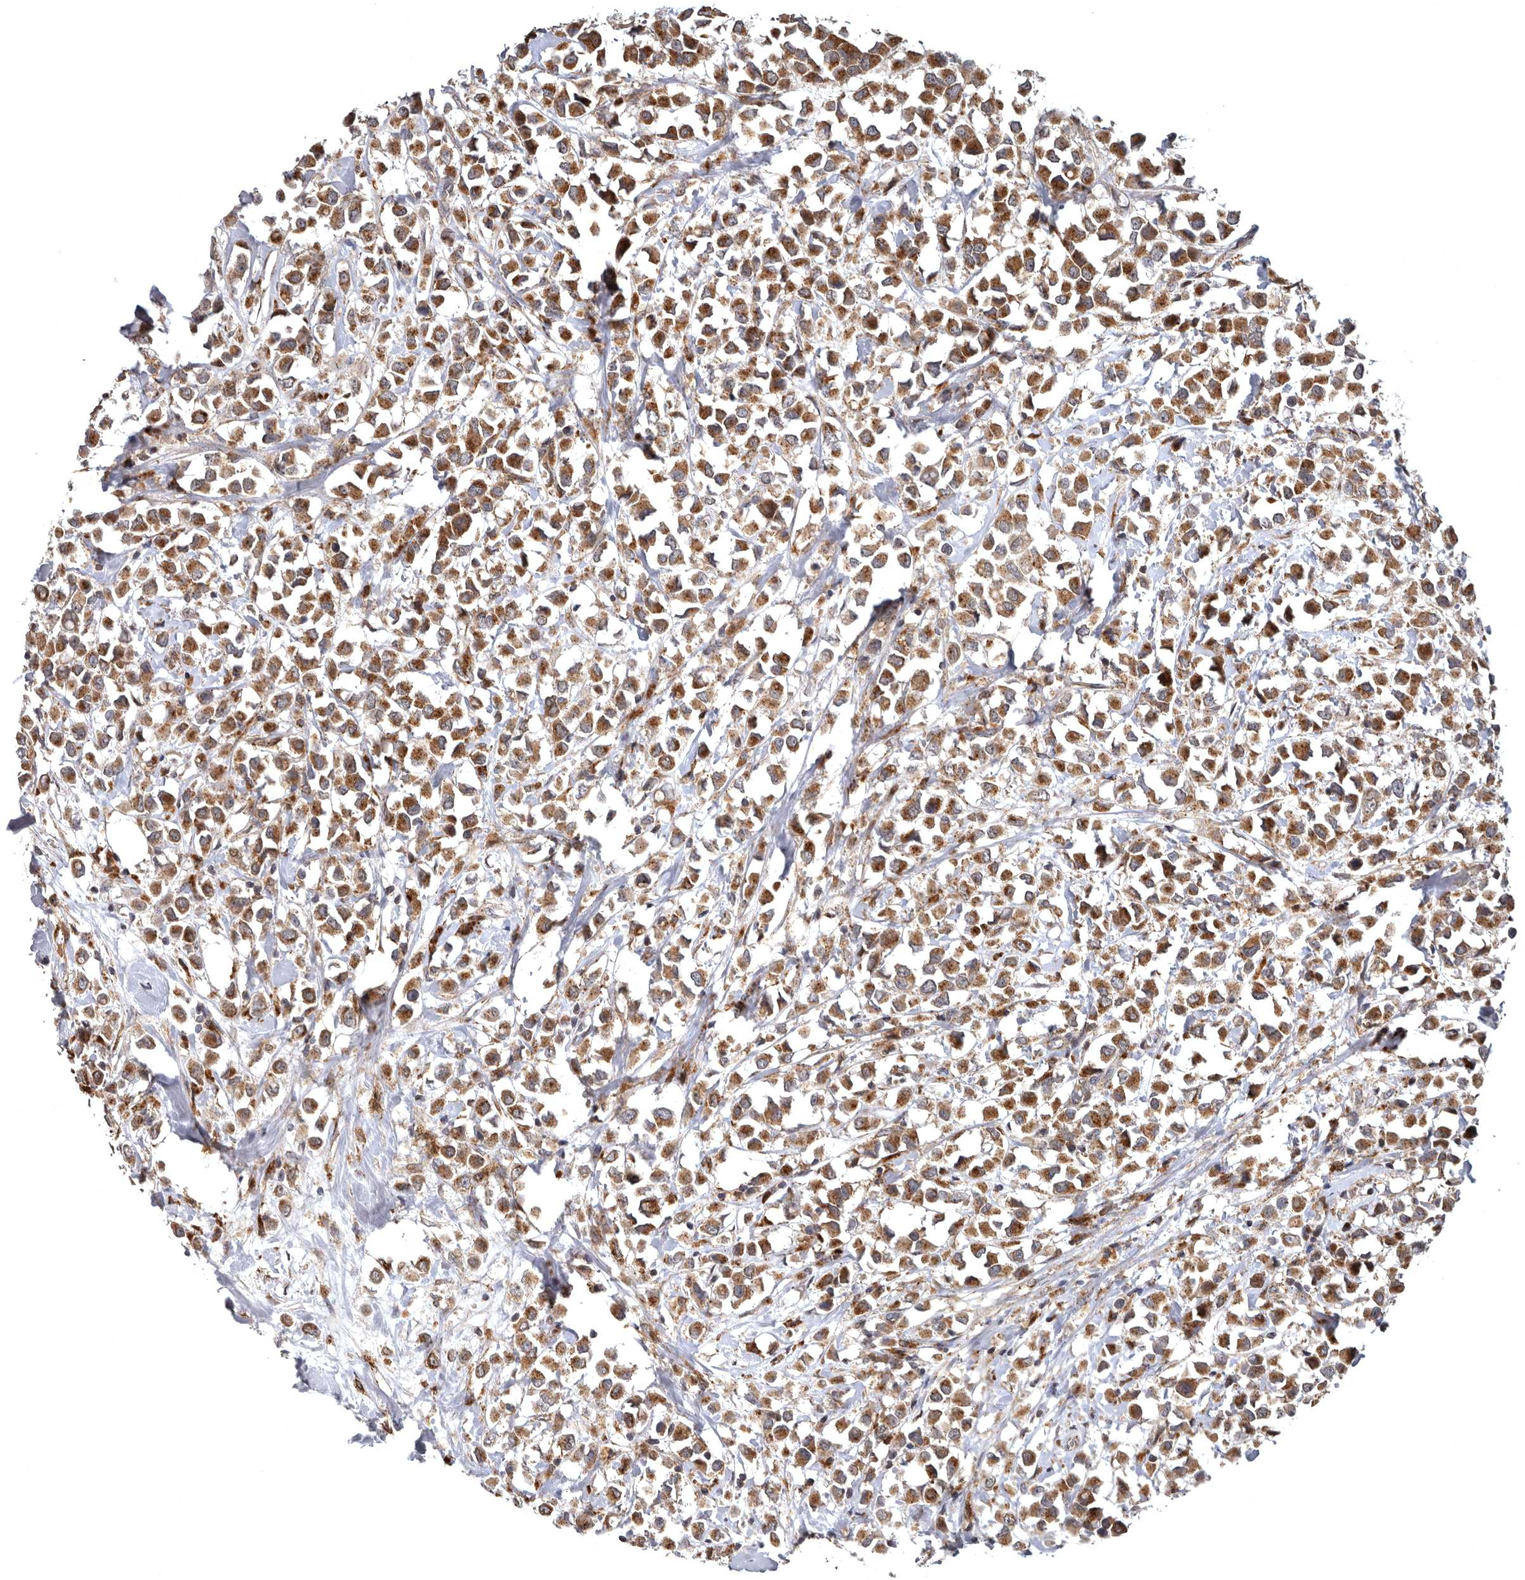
{"staining": {"intensity": "moderate", "quantity": ">75%", "location": "cytoplasmic/membranous"}, "tissue": "breast cancer", "cell_type": "Tumor cells", "image_type": "cancer", "snomed": [{"axis": "morphology", "description": "Duct carcinoma"}, {"axis": "topography", "description": "Breast"}], "caption": "Intraductal carcinoma (breast) tissue reveals moderate cytoplasmic/membranous positivity in approximately >75% of tumor cells (IHC, brightfield microscopy, high magnification).", "gene": "FGFR4", "patient": {"sex": "female", "age": 61}}